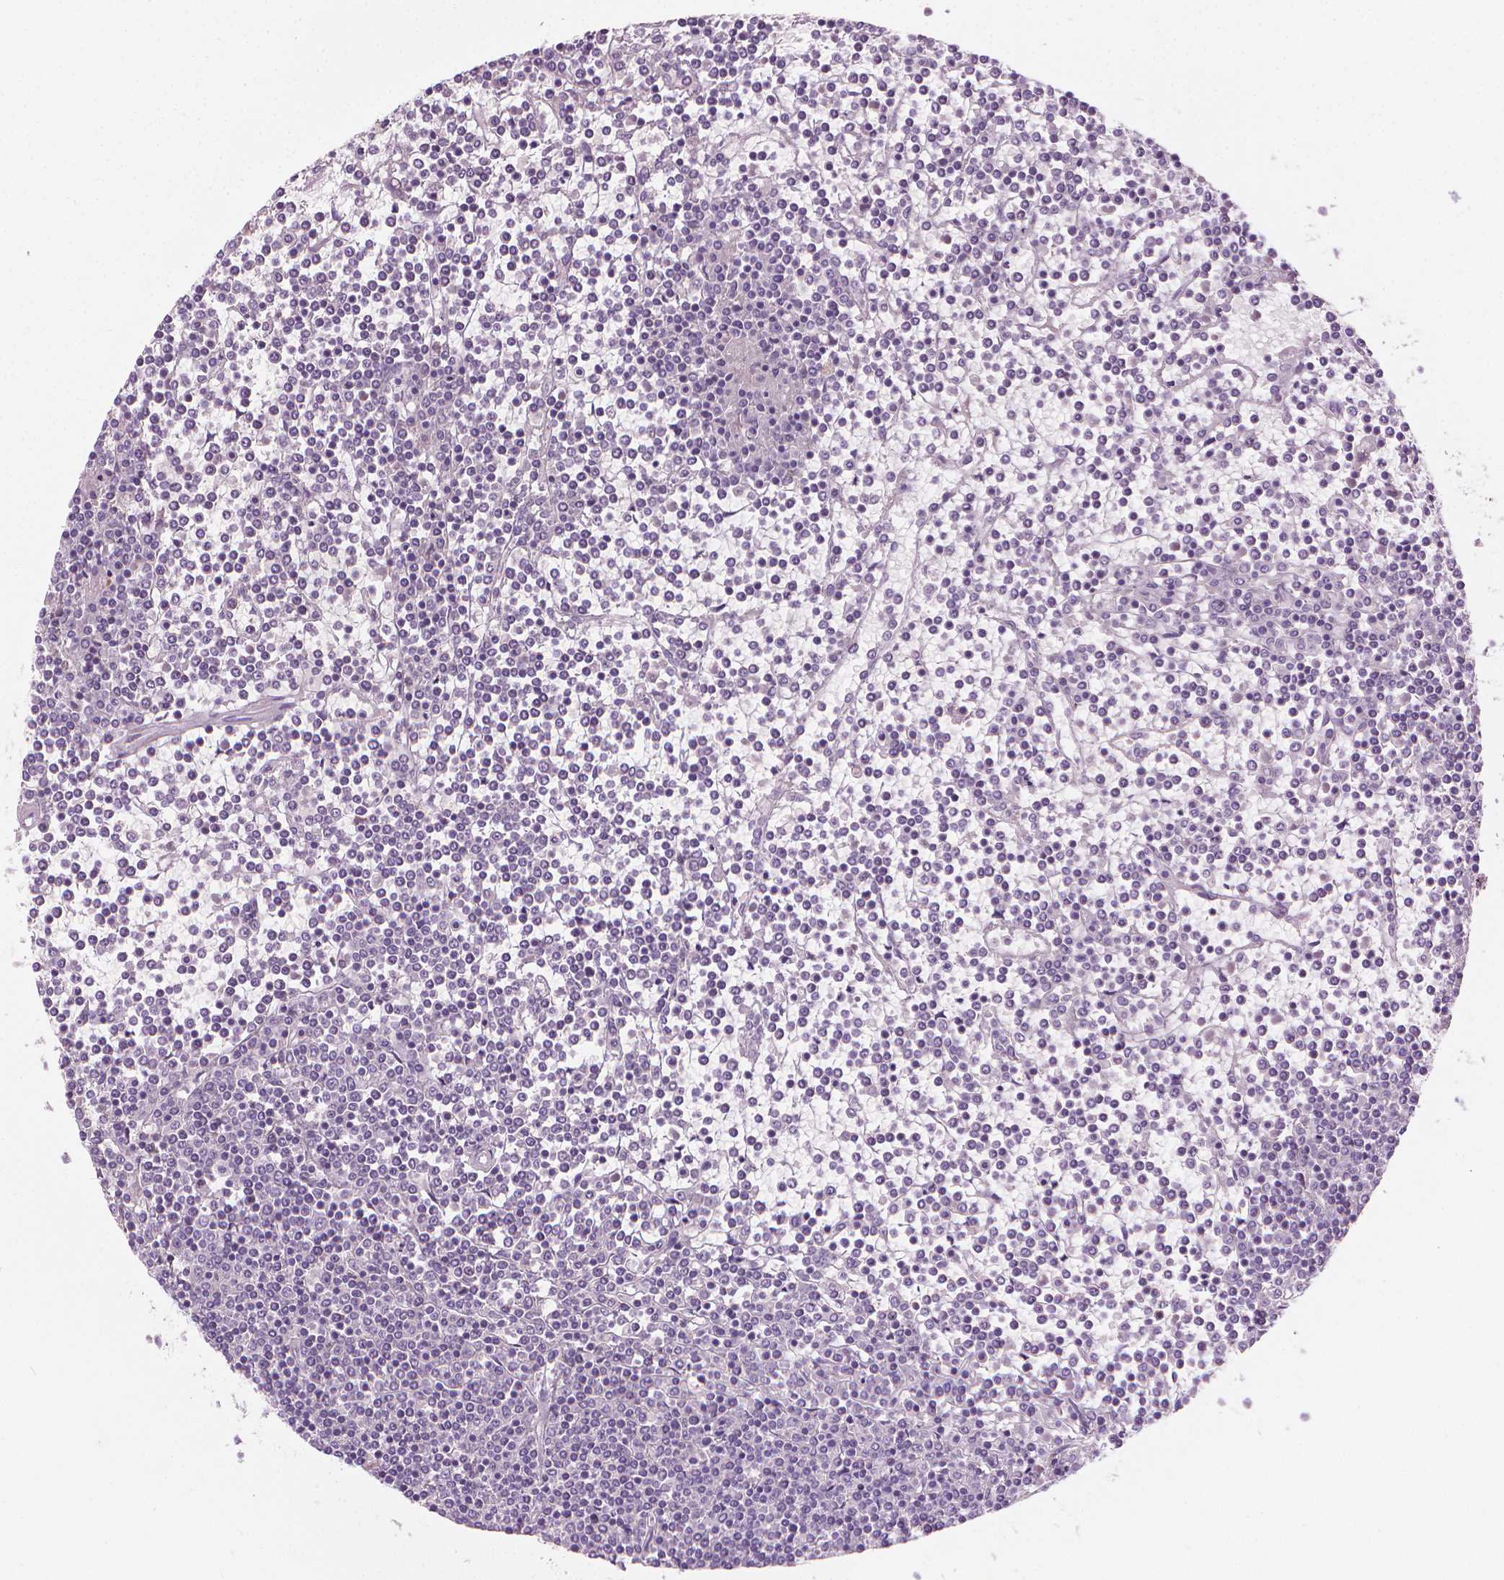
{"staining": {"intensity": "negative", "quantity": "none", "location": "none"}, "tissue": "lymphoma", "cell_type": "Tumor cells", "image_type": "cancer", "snomed": [{"axis": "morphology", "description": "Malignant lymphoma, non-Hodgkin's type, Low grade"}, {"axis": "topography", "description": "Spleen"}], "caption": "The immunohistochemistry image has no significant positivity in tumor cells of malignant lymphoma, non-Hodgkin's type (low-grade) tissue.", "gene": "SAXO2", "patient": {"sex": "female", "age": 19}}